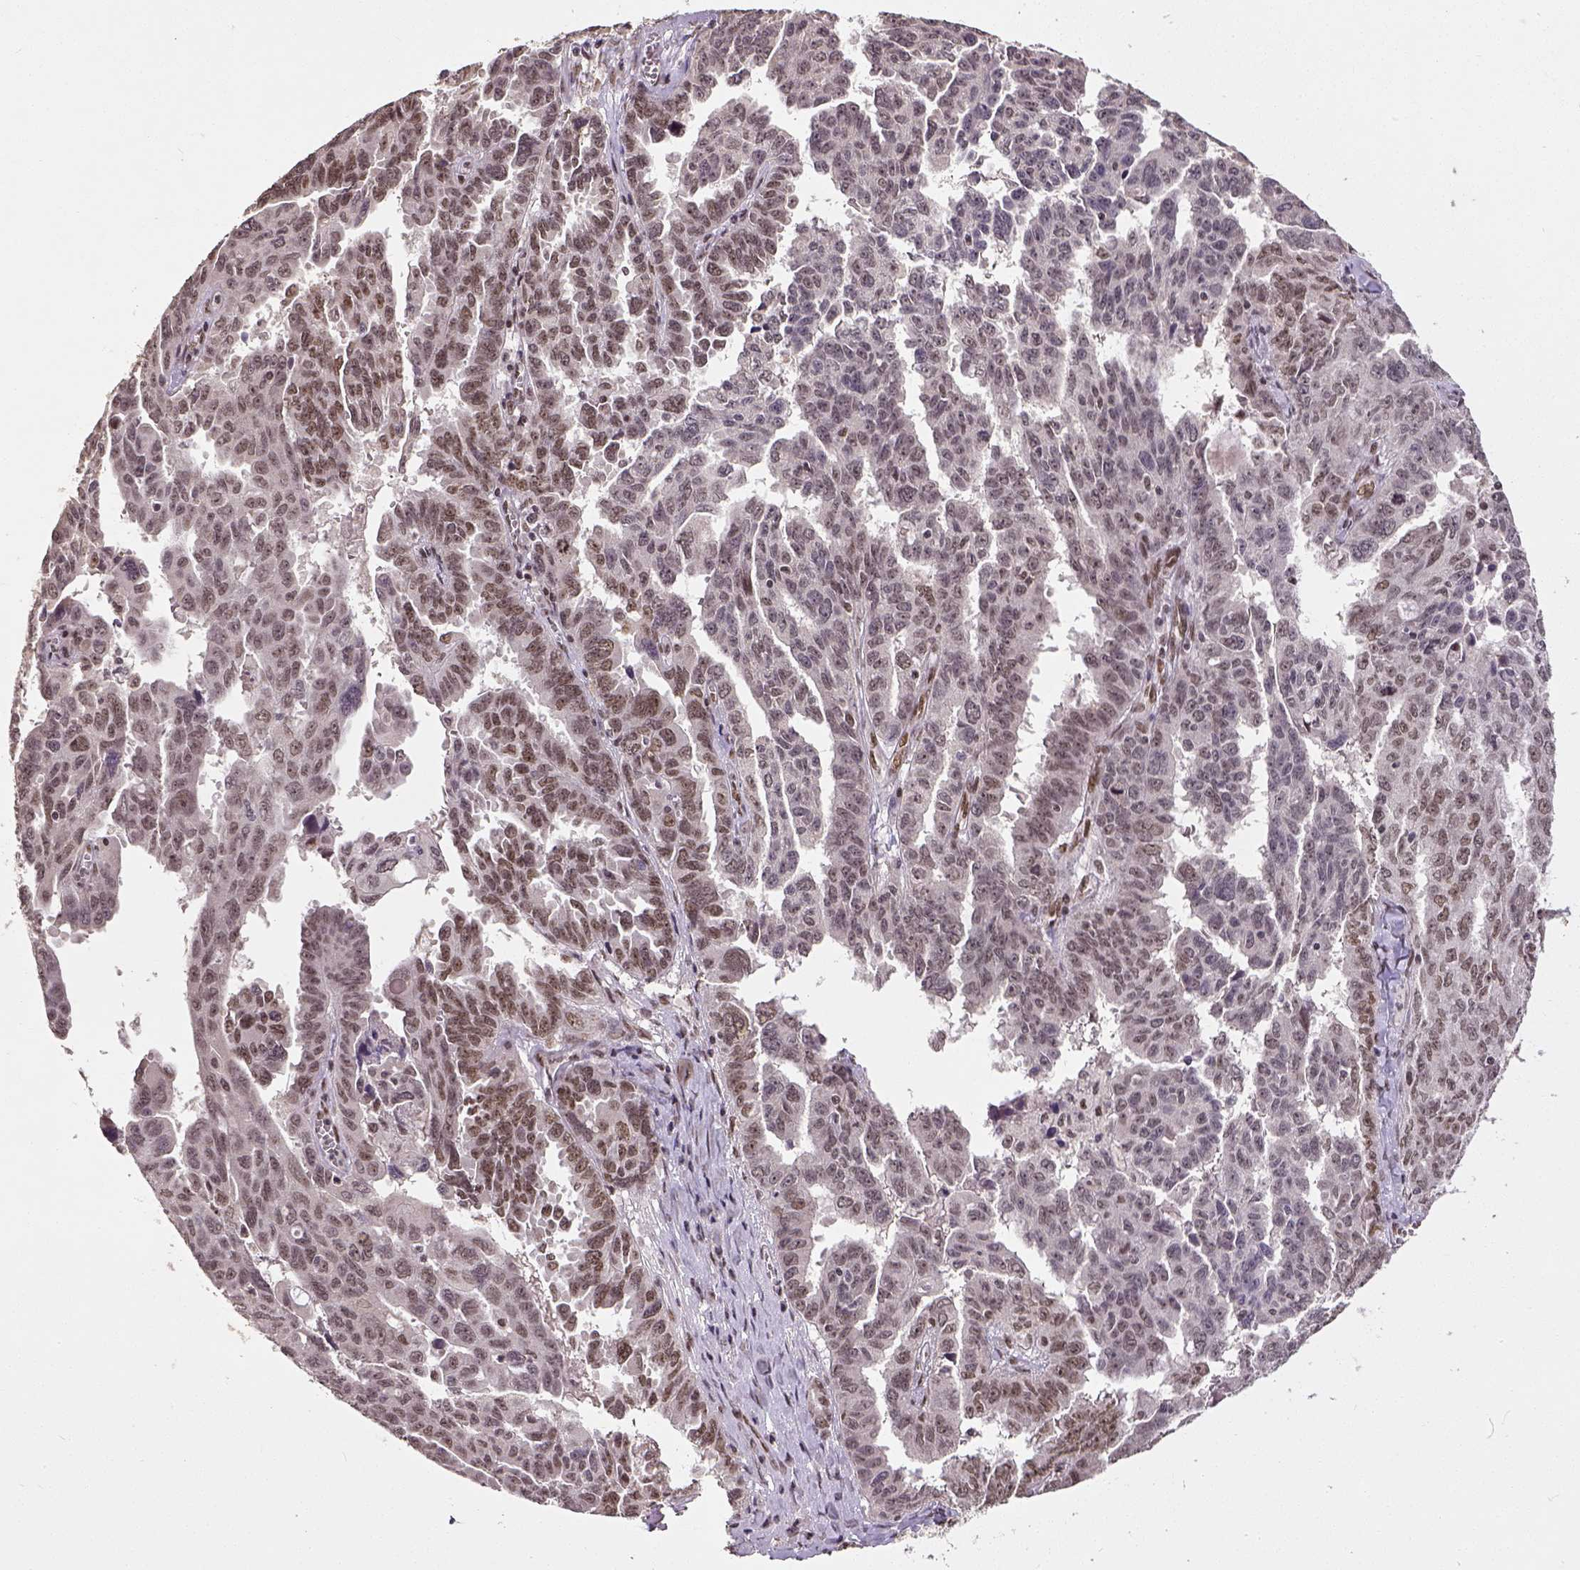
{"staining": {"intensity": "moderate", "quantity": "25%-75%", "location": "nuclear"}, "tissue": "ovarian cancer", "cell_type": "Tumor cells", "image_type": "cancer", "snomed": [{"axis": "morphology", "description": "Adenocarcinoma, NOS"}, {"axis": "morphology", "description": "Carcinoma, endometroid"}, {"axis": "topography", "description": "Ovary"}], "caption": "Tumor cells show moderate nuclear positivity in approximately 25%-75% of cells in ovarian cancer.", "gene": "ATRX", "patient": {"sex": "female", "age": 72}}